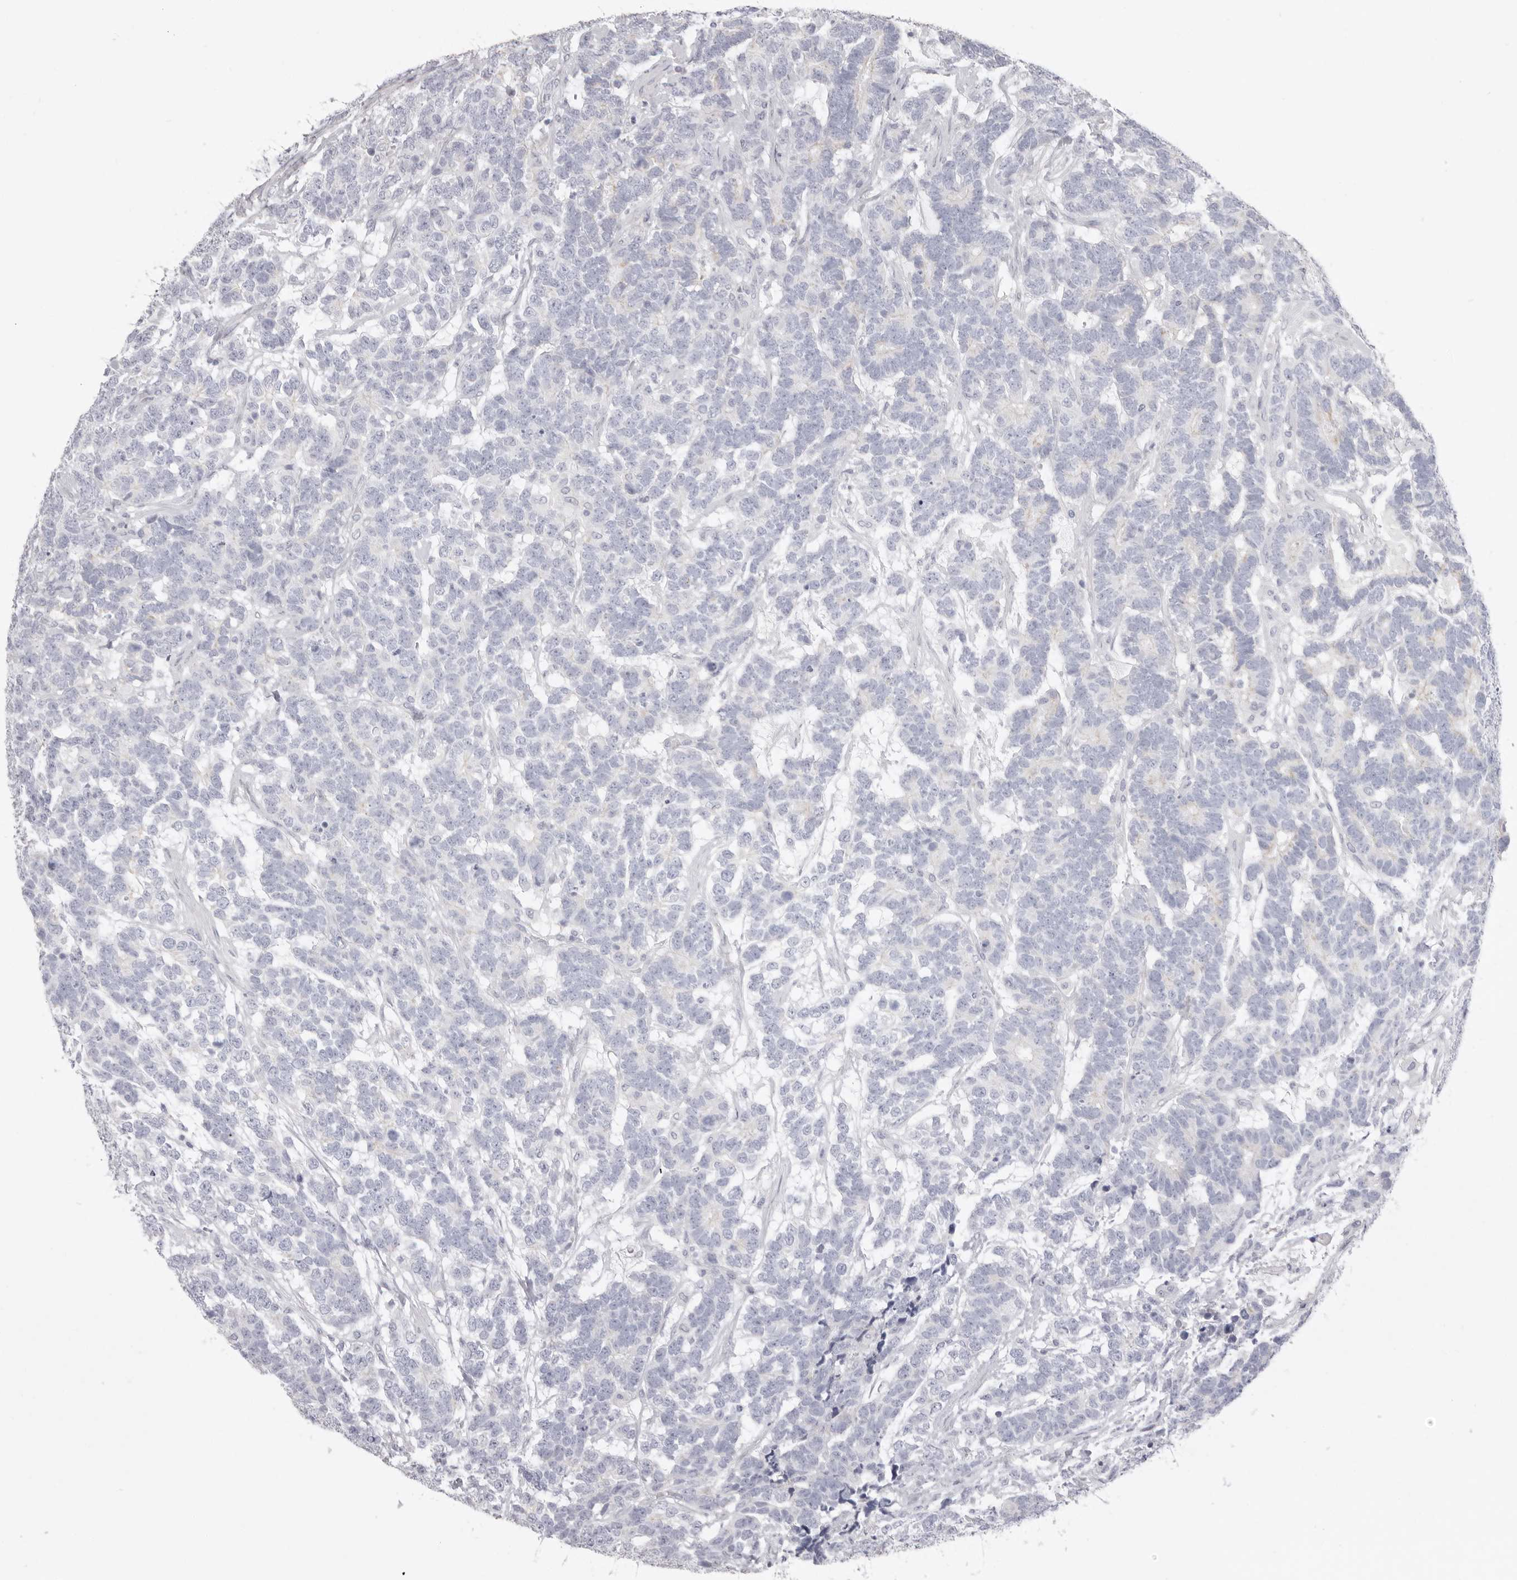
{"staining": {"intensity": "negative", "quantity": "none", "location": "none"}, "tissue": "testis cancer", "cell_type": "Tumor cells", "image_type": "cancer", "snomed": [{"axis": "morphology", "description": "Carcinoma, Embryonal, NOS"}, {"axis": "topography", "description": "Testis"}], "caption": "The histopathology image reveals no staining of tumor cells in testis cancer (embryonal carcinoma). (Brightfield microscopy of DAB IHC at high magnification).", "gene": "RXFP1", "patient": {"sex": "male", "age": 26}}